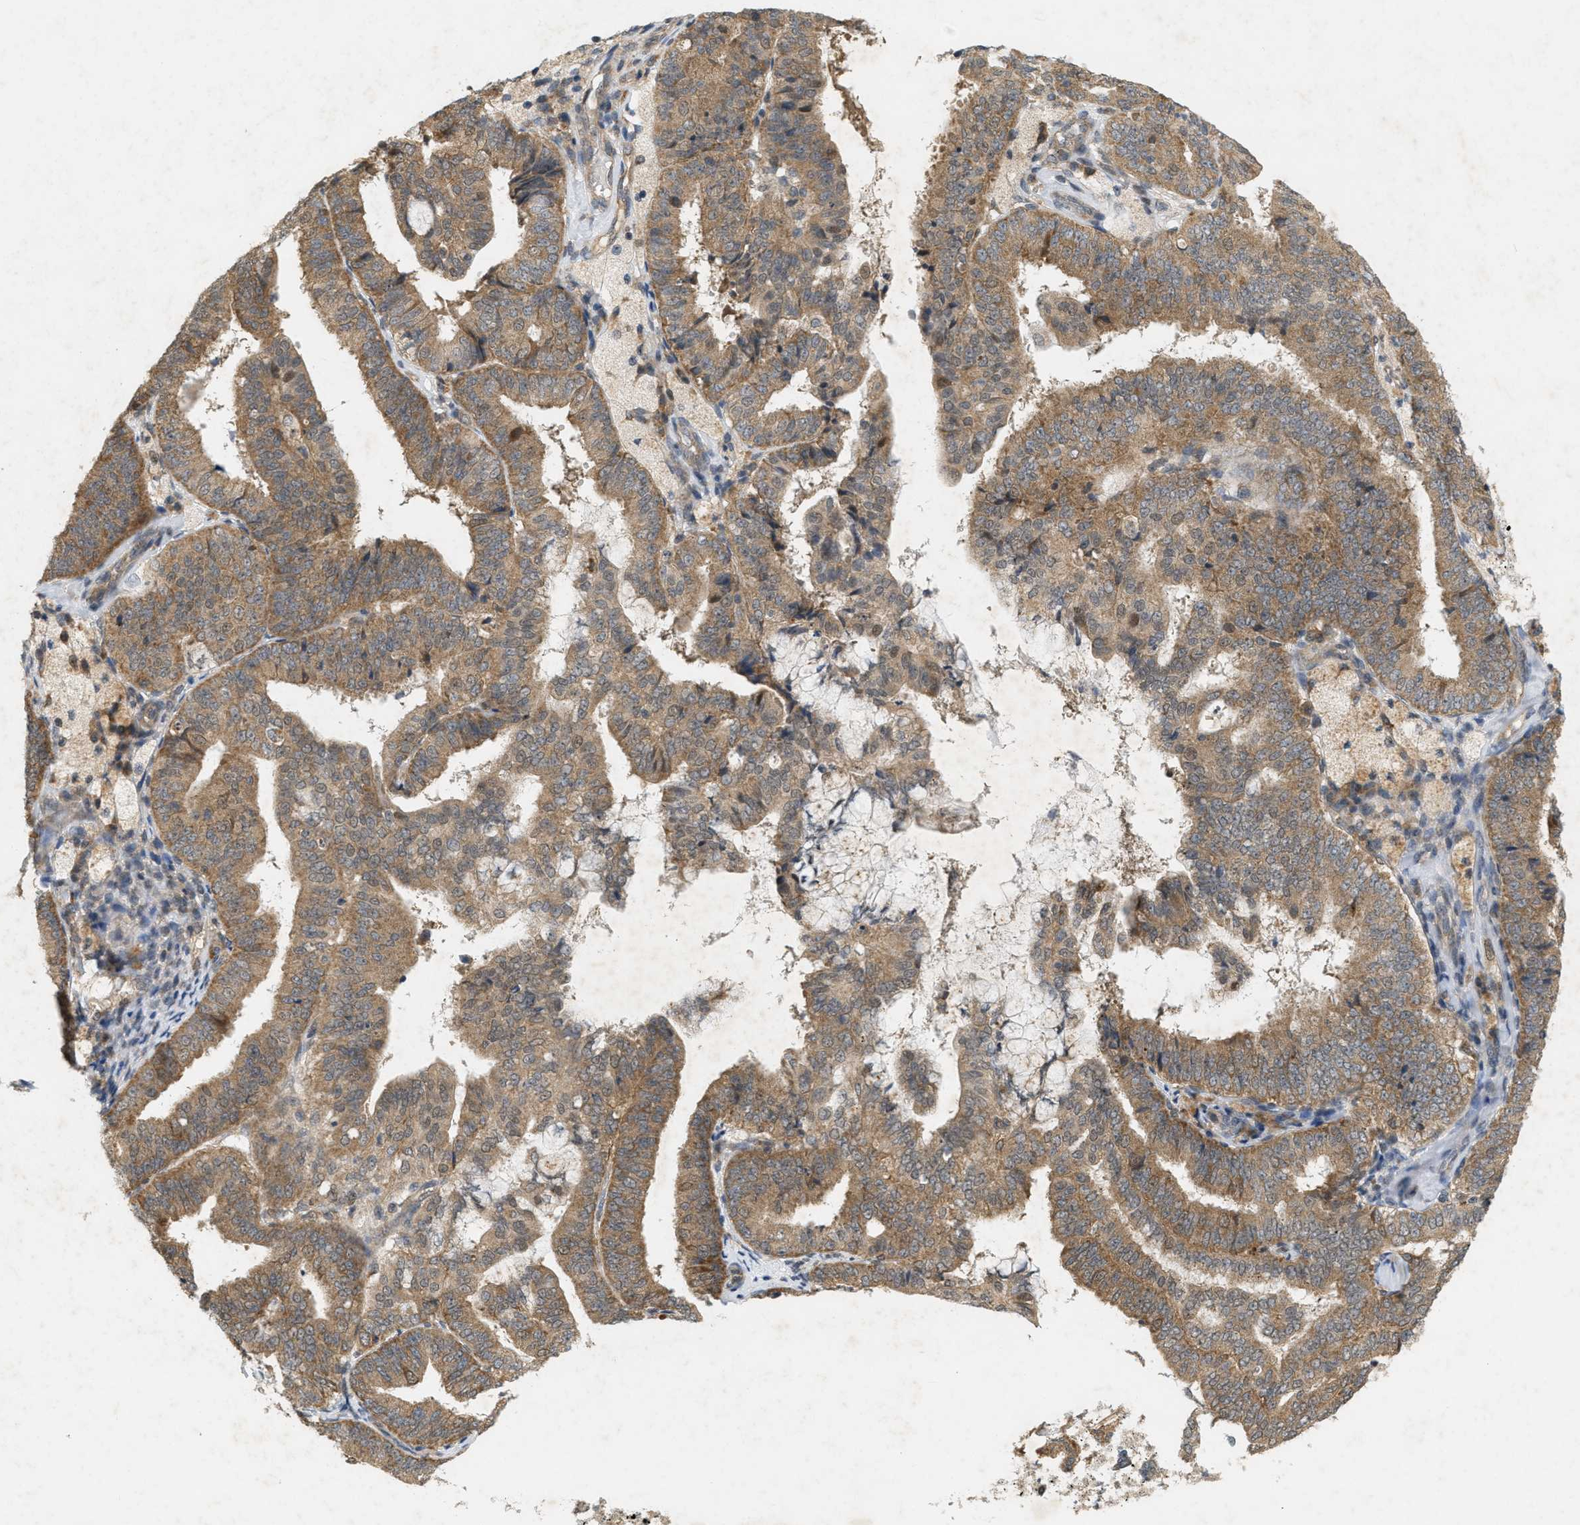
{"staining": {"intensity": "moderate", "quantity": ">75%", "location": "cytoplasmic/membranous"}, "tissue": "endometrial cancer", "cell_type": "Tumor cells", "image_type": "cancer", "snomed": [{"axis": "morphology", "description": "Adenocarcinoma, NOS"}, {"axis": "topography", "description": "Endometrium"}], "caption": "Protein staining displays moderate cytoplasmic/membranous positivity in about >75% of tumor cells in endometrial cancer. (Brightfield microscopy of DAB IHC at high magnification).", "gene": "PRKD1", "patient": {"sex": "female", "age": 63}}